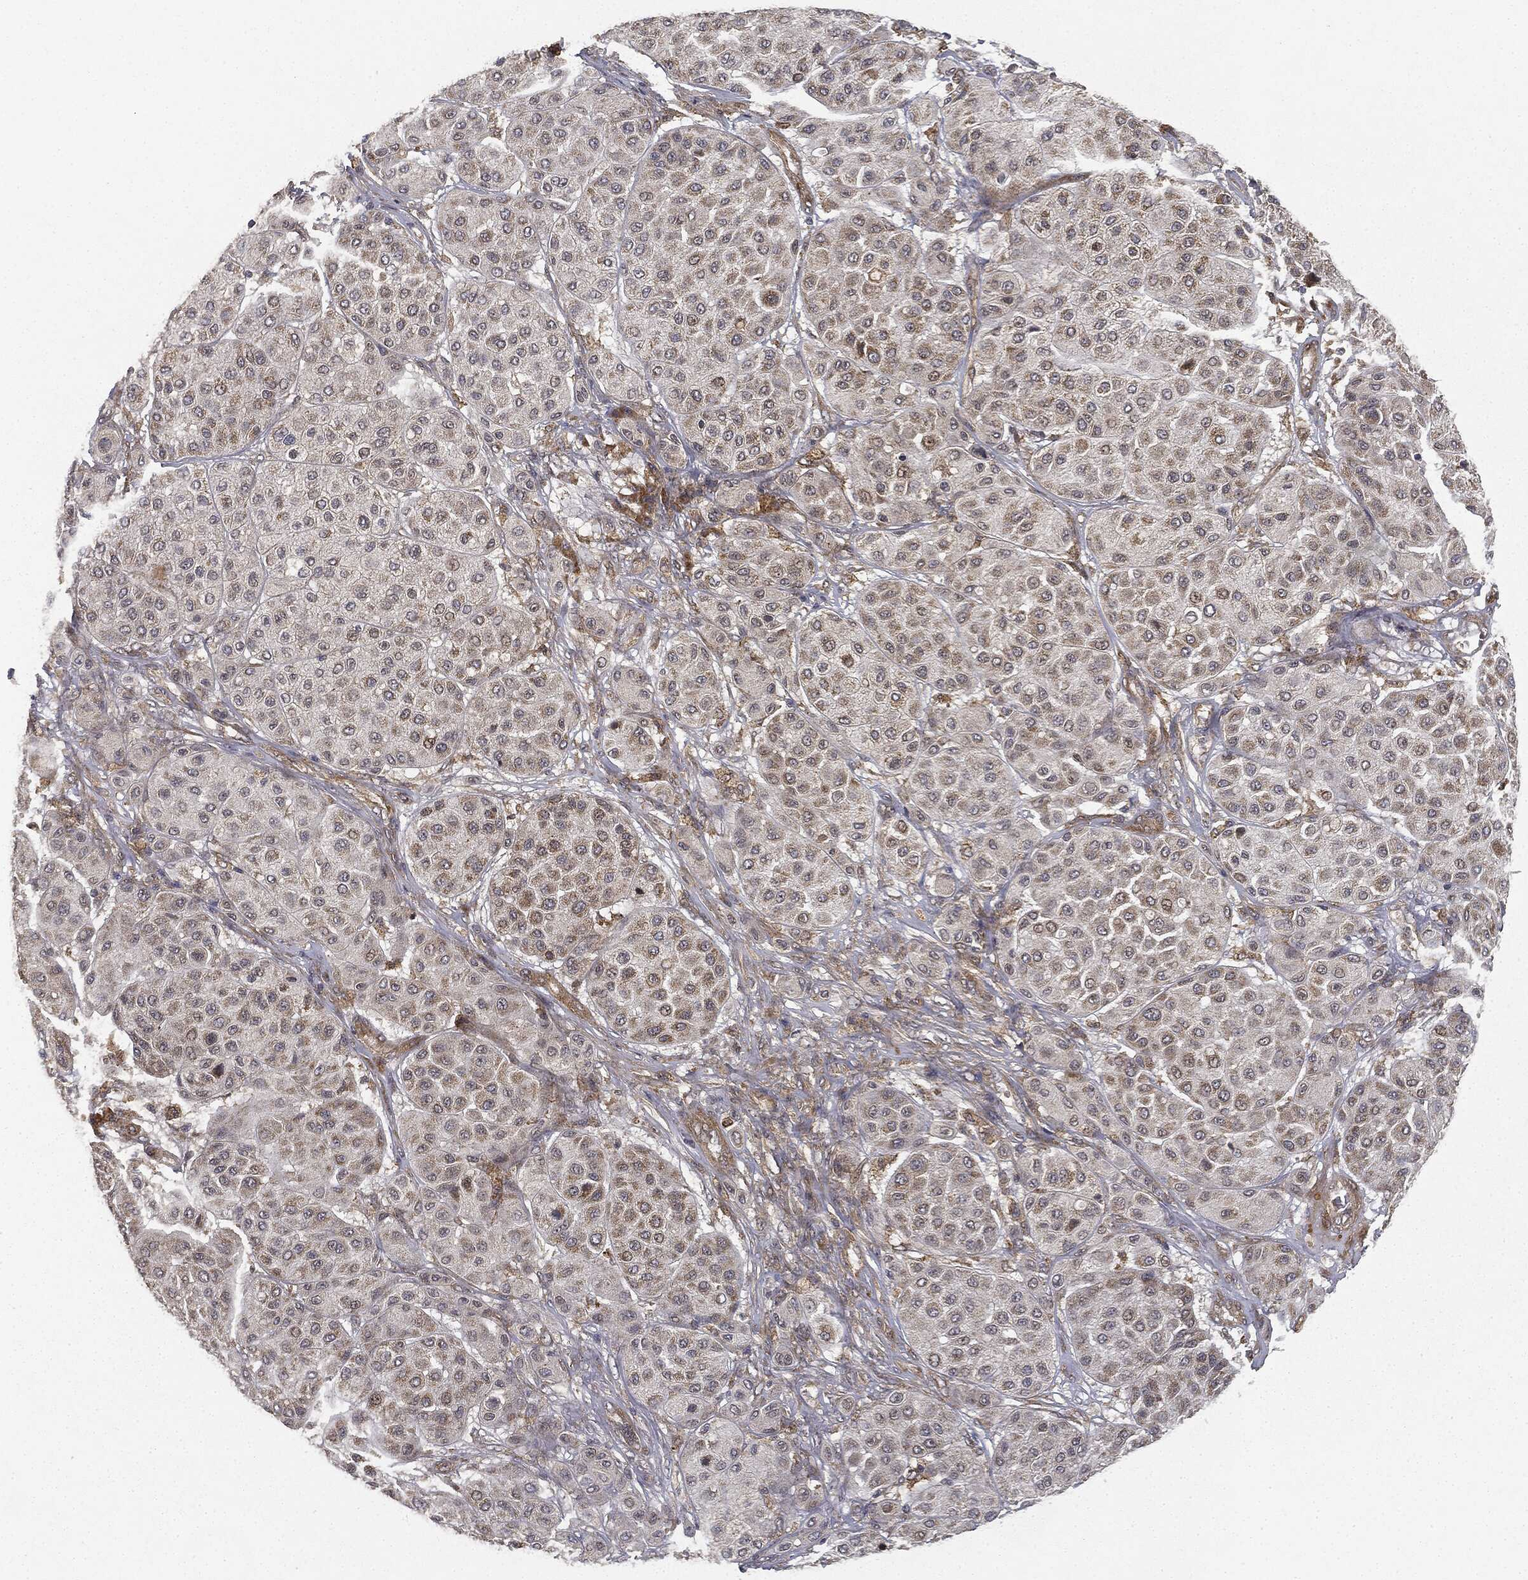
{"staining": {"intensity": "weak", "quantity": "25%-75%", "location": "cytoplasmic/membranous"}, "tissue": "melanoma", "cell_type": "Tumor cells", "image_type": "cancer", "snomed": [{"axis": "morphology", "description": "Malignant melanoma, Metastatic site"}, {"axis": "topography", "description": "Smooth muscle"}], "caption": "Malignant melanoma (metastatic site) was stained to show a protein in brown. There is low levels of weak cytoplasmic/membranous positivity in approximately 25%-75% of tumor cells.", "gene": "MIER2", "patient": {"sex": "male", "age": 41}}